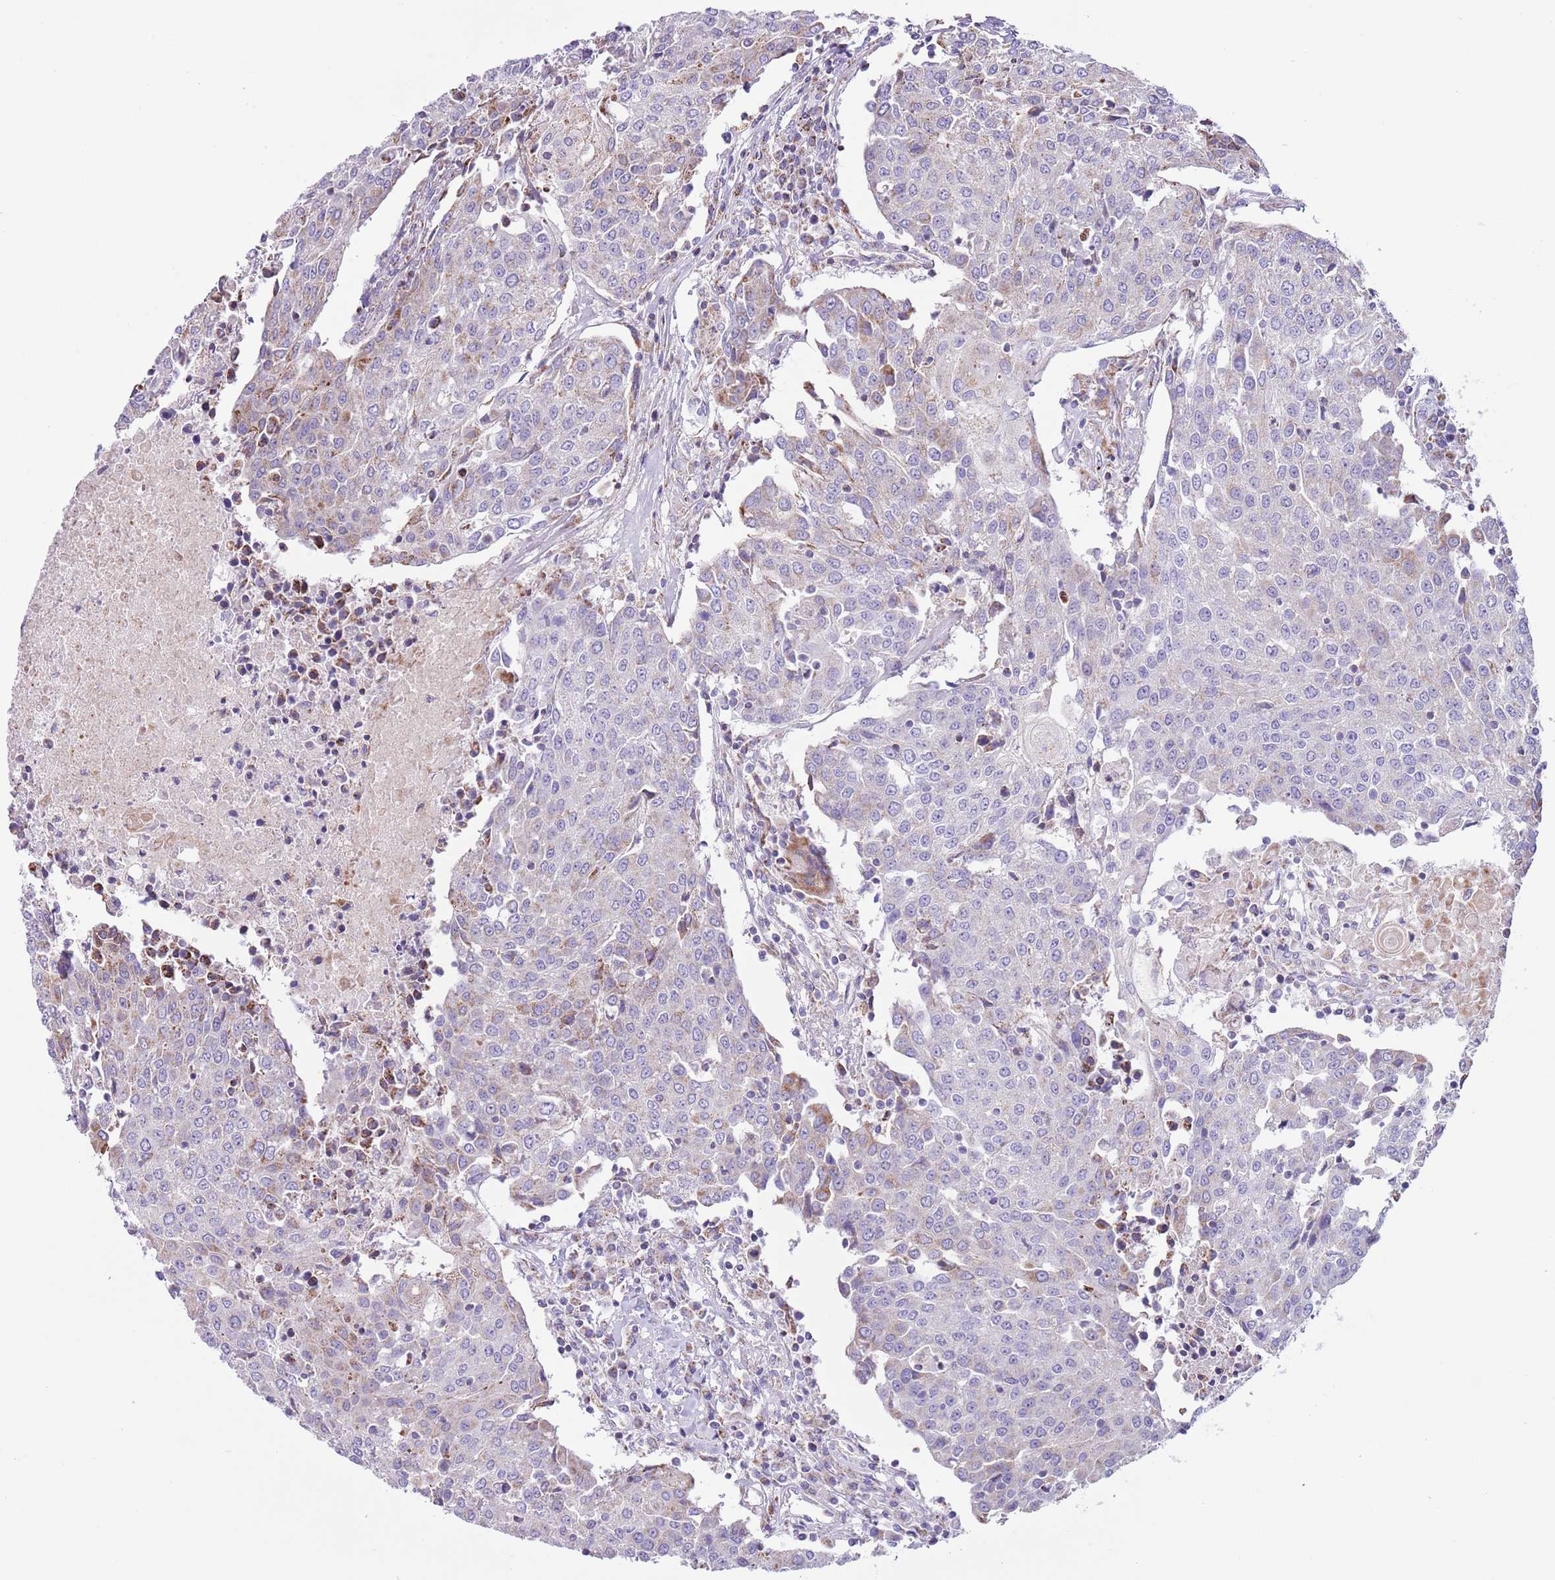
{"staining": {"intensity": "moderate", "quantity": "25%-75%", "location": "cytoplasmic/membranous"}, "tissue": "urothelial cancer", "cell_type": "Tumor cells", "image_type": "cancer", "snomed": [{"axis": "morphology", "description": "Urothelial carcinoma, High grade"}, {"axis": "topography", "description": "Urinary bladder"}], "caption": "Urothelial cancer tissue shows moderate cytoplasmic/membranous staining in approximately 25%-75% of tumor cells, visualized by immunohistochemistry.", "gene": "ATP6V1B1", "patient": {"sex": "female", "age": 85}}